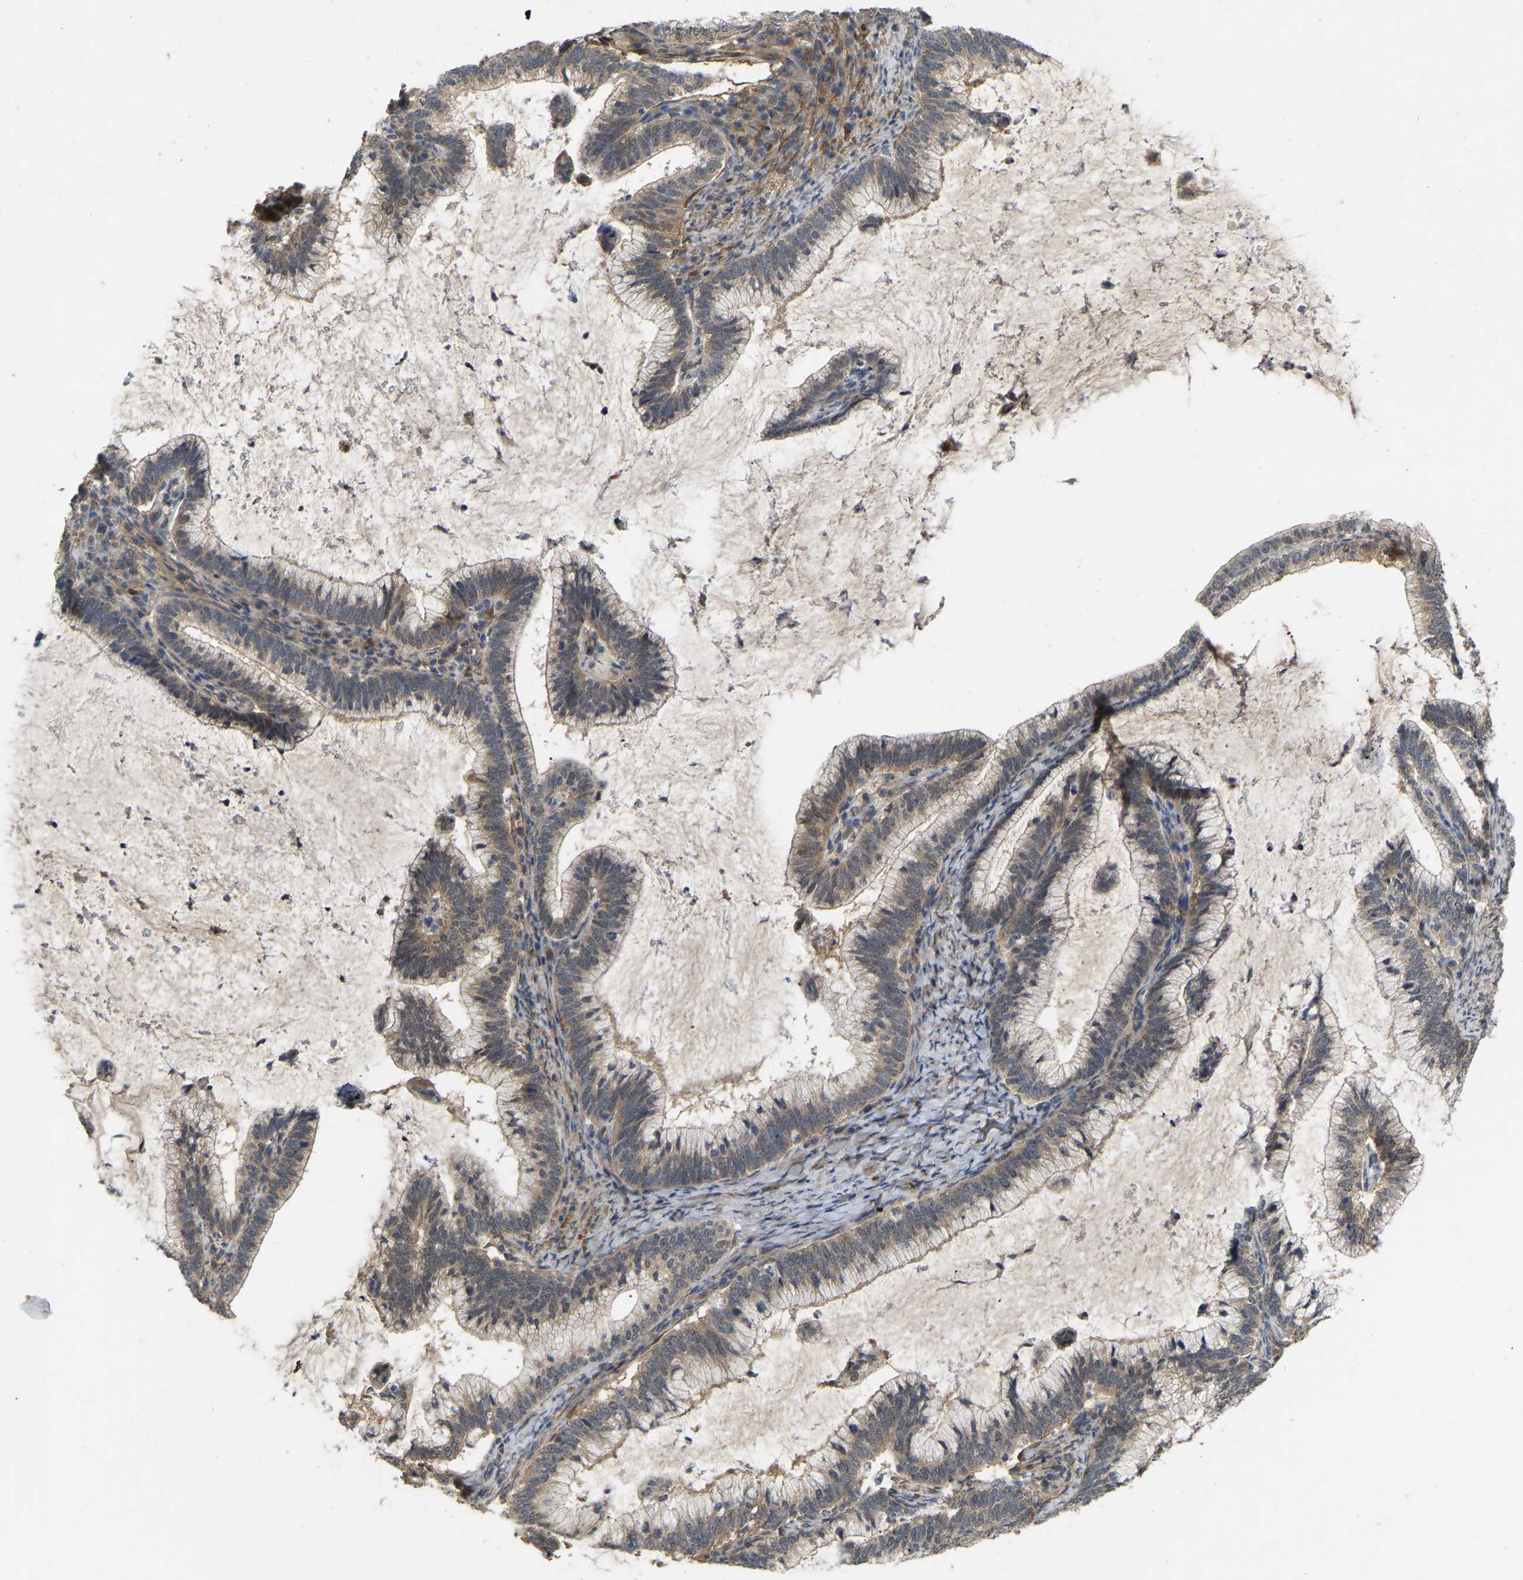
{"staining": {"intensity": "weak", "quantity": ">75%", "location": "cytoplasmic/membranous"}, "tissue": "cervical cancer", "cell_type": "Tumor cells", "image_type": "cancer", "snomed": [{"axis": "morphology", "description": "Adenocarcinoma, NOS"}, {"axis": "topography", "description": "Cervix"}], "caption": "Immunohistochemistry (IHC) of human cervical adenocarcinoma reveals low levels of weak cytoplasmic/membranous expression in approximately >75% of tumor cells. (Stains: DAB (3,3'-diaminobenzidine) in brown, nuclei in blue, Microscopy: brightfield microscopy at high magnification).", "gene": "LIMK2", "patient": {"sex": "female", "age": 36}}